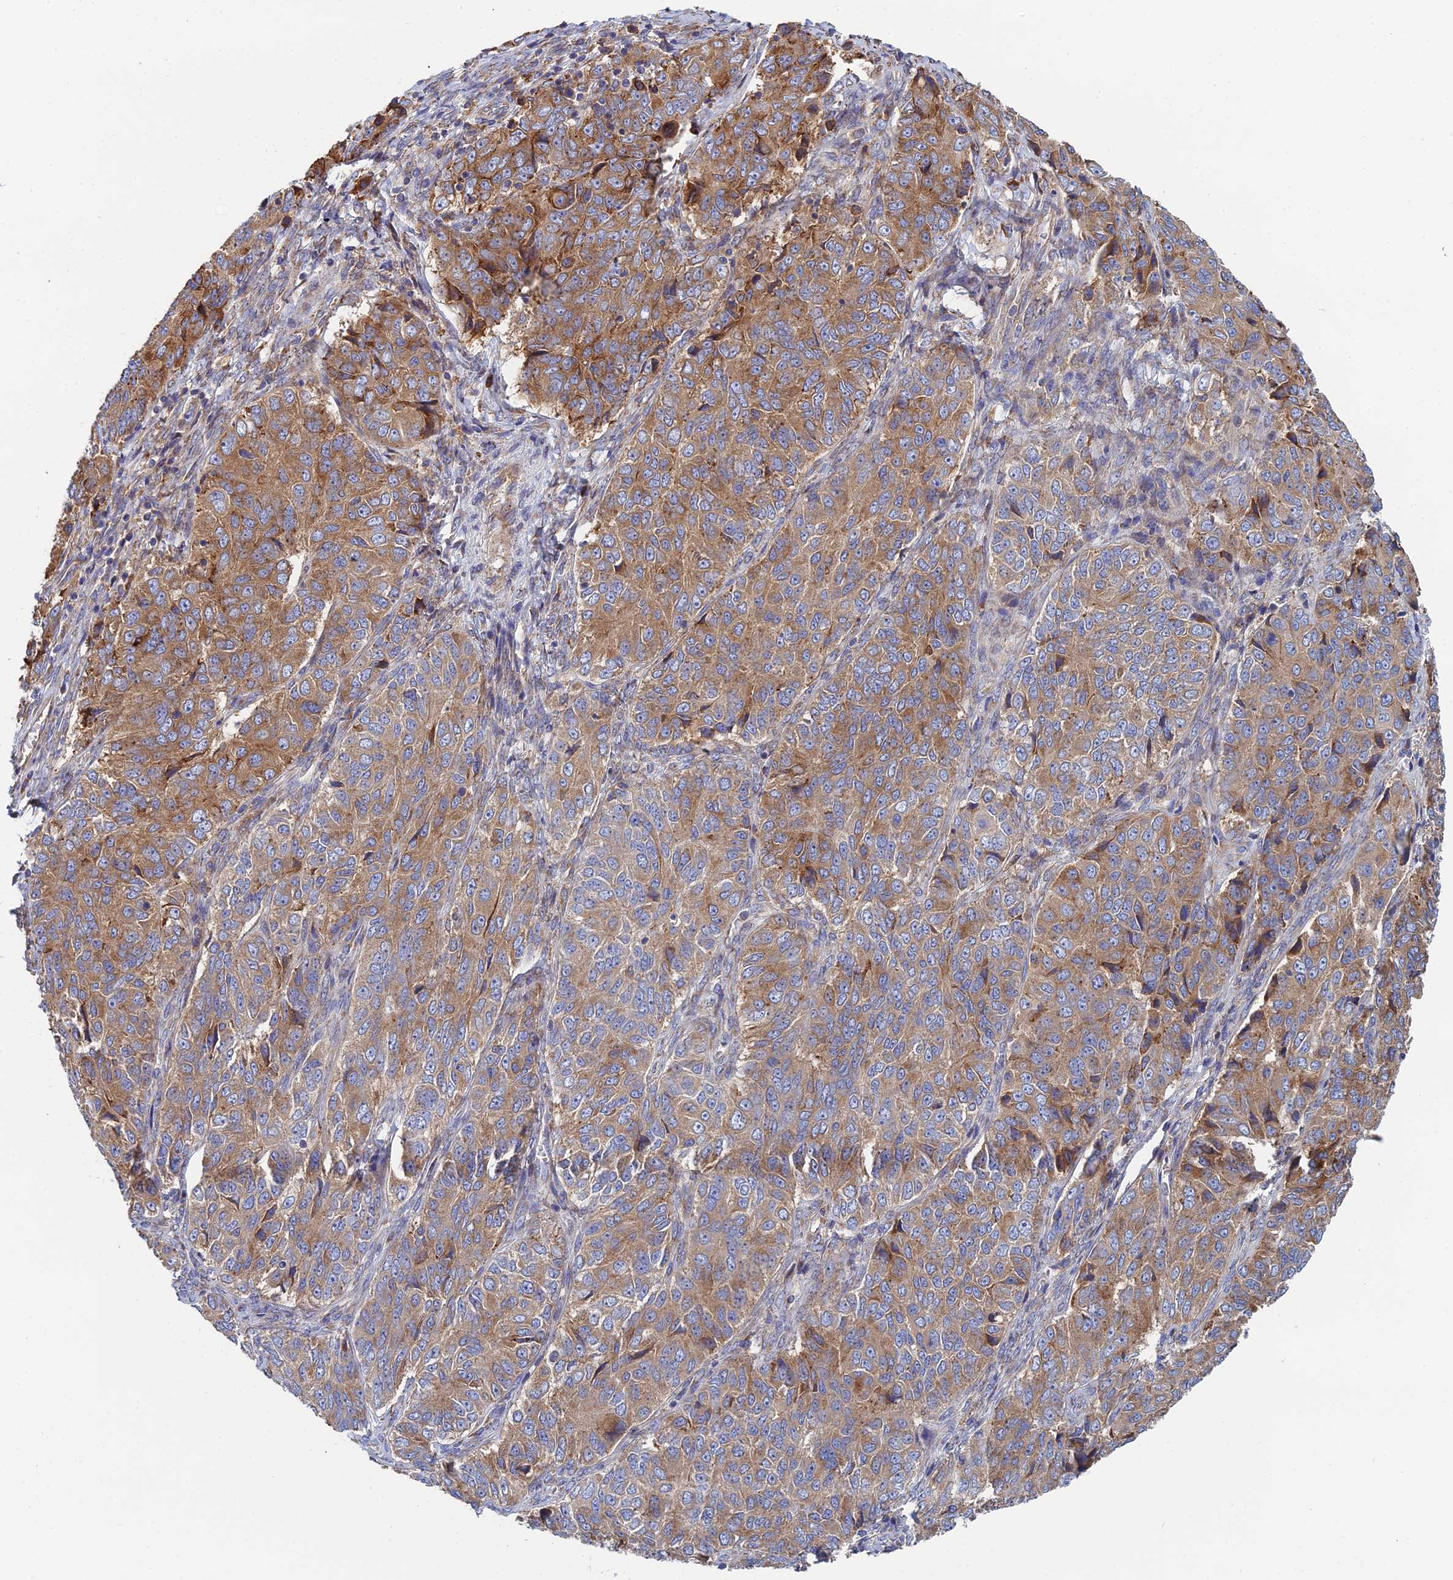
{"staining": {"intensity": "moderate", "quantity": ">75%", "location": "cytoplasmic/membranous"}, "tissue": "ovarian cancer", "cell_type": "Tumor cells", "image_type": "cancer", "snomed": [{"axis": "morphology", "description": "Carcinoma, endometroid"}, {"axis": "topography", "description": "Ovary"}], "caption": "There is medium levels of moderate cytoplasmic/membranous staining in tumor cells of ovarian cancer (endometroid carcinoma), as demonstrated by immunohistochemical staining (brown color).", "gene": "CLCN3", "patient": {"sex": "female", "age": 51}}